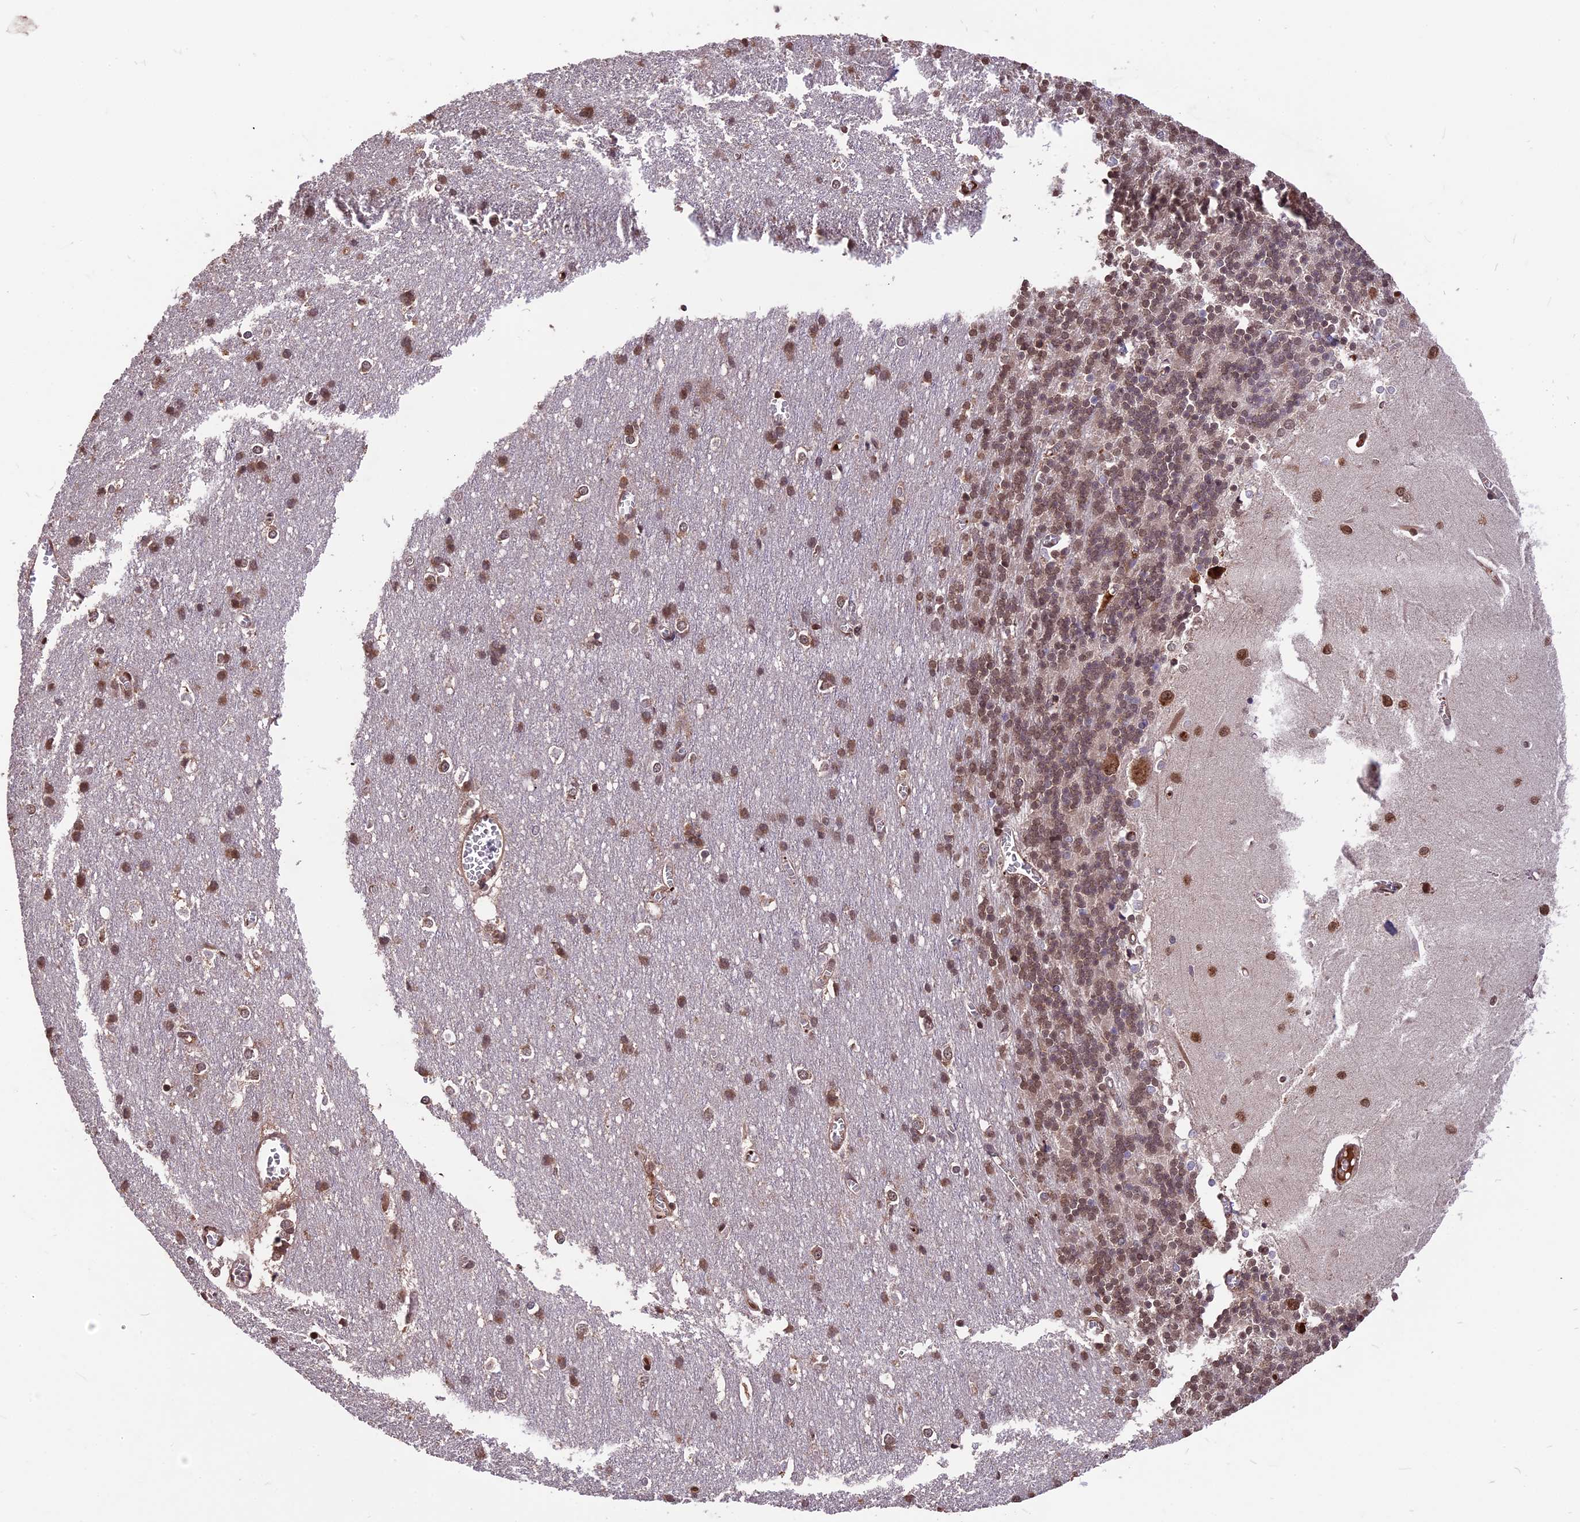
{"staining": {"intensity": "moderate", "quantity": "25%-75%", "location": "nuclear"}, "tissue": "cerebellum", "cell_type": "Cells in granular layer", "image_type": "normal", "snomed": [{"axis": "morphology", "description": "Normal tissue, NOS"}, {"axis": "topography", "description": "Cerebellum"}], "caption": "Protein analysis of benign cerebellum shows moderate nuclear staining in approximately 25%-75% of cells in granular layer. (DAB IHC with brightfield microscopy, high magnification).", "gene": "ZNF598", "patient": {"sex": "male", "age": 37}}